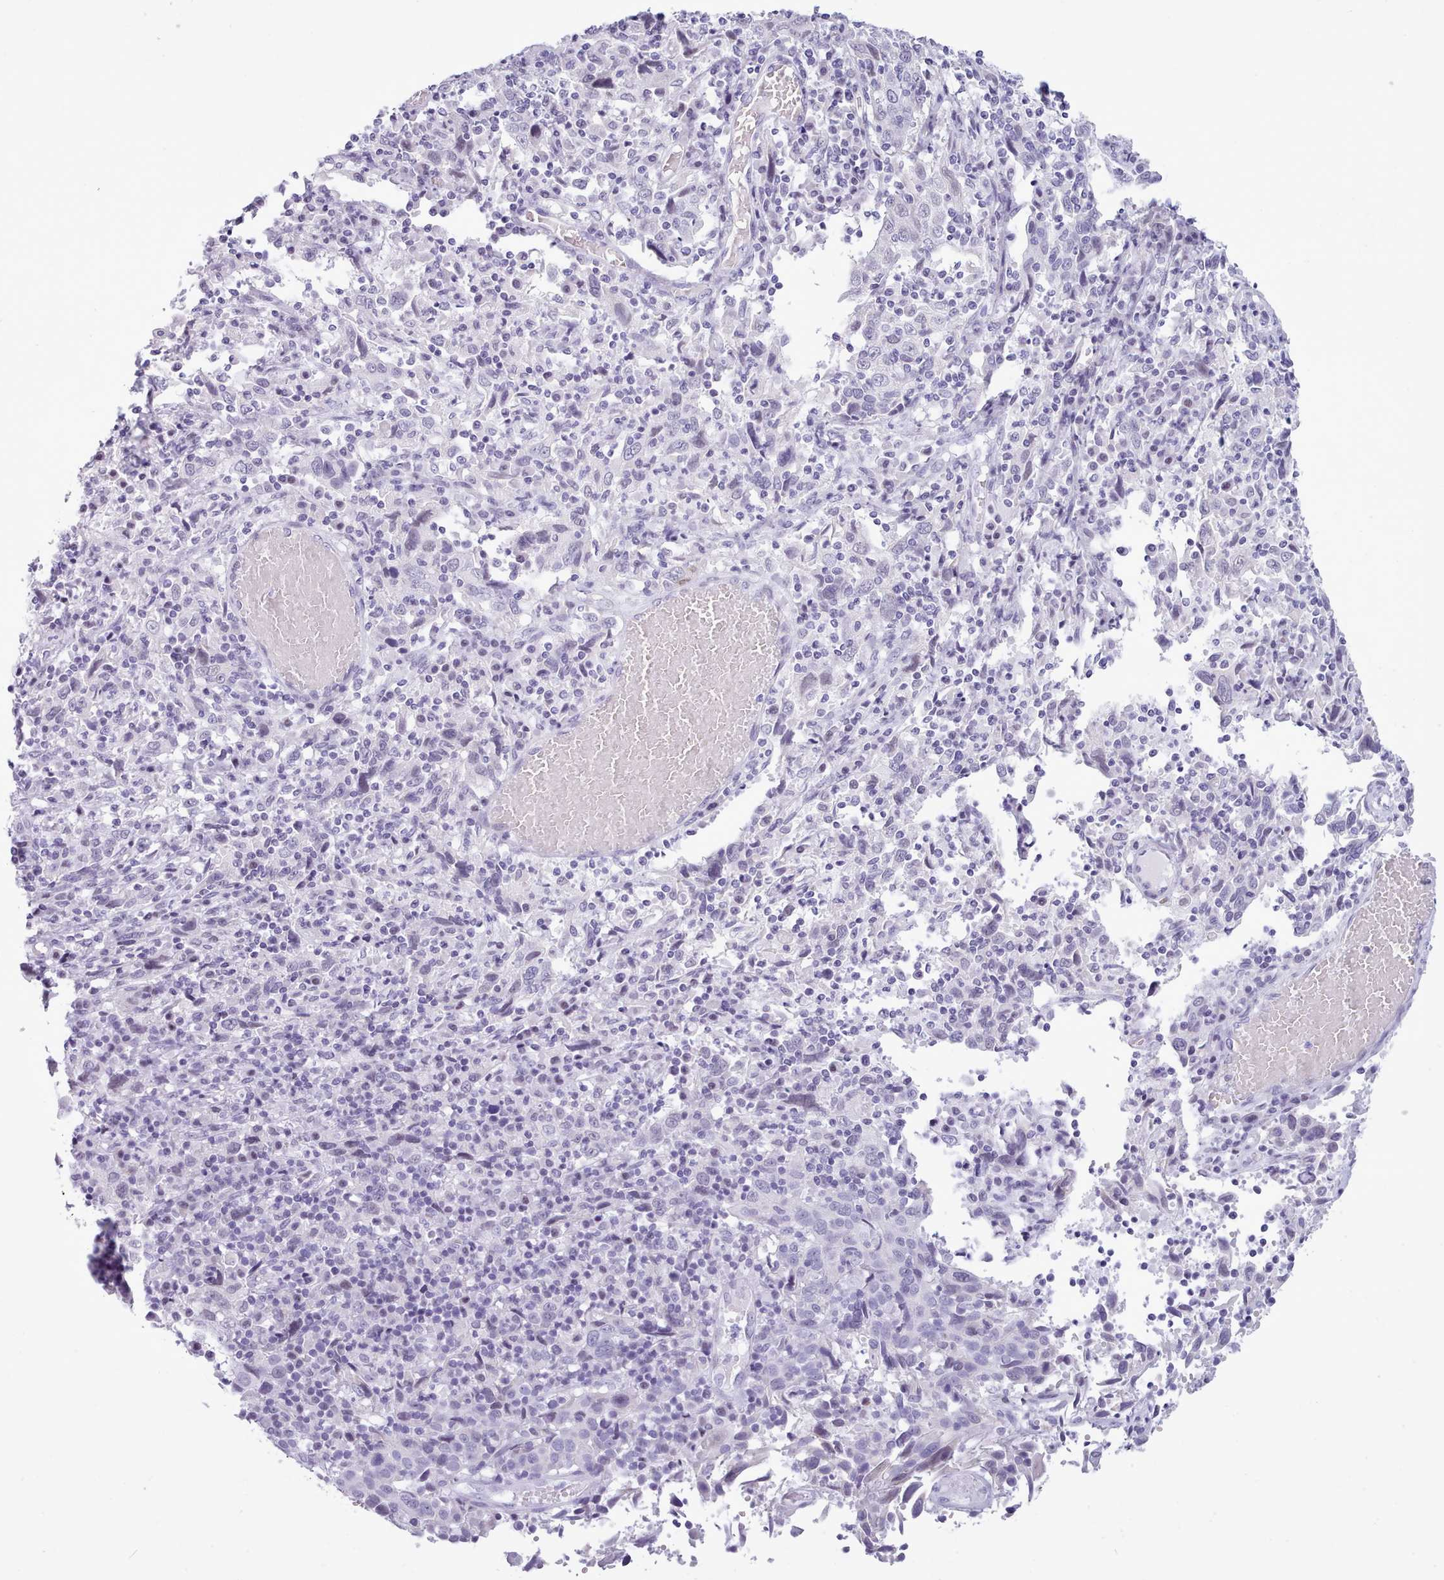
{"staining": {"intensity": "negative", "quantity": "none", "location": "none"}, "tissue": "cervical cancer", "cell_type": "Tumor cells", "image_type": "cancer", "snomed": [{"axis": "morphology", "description": "Squamous cell carcinoma, NOS"}, {"axis": "topography", "description": "Cervix"}], "caption": "The micrograph exhibits no staining of tumor cells in squamous cell carcinoma (cervical).", "gene": "FBXO48", "patient": {"sex": "female", "age": 46}}